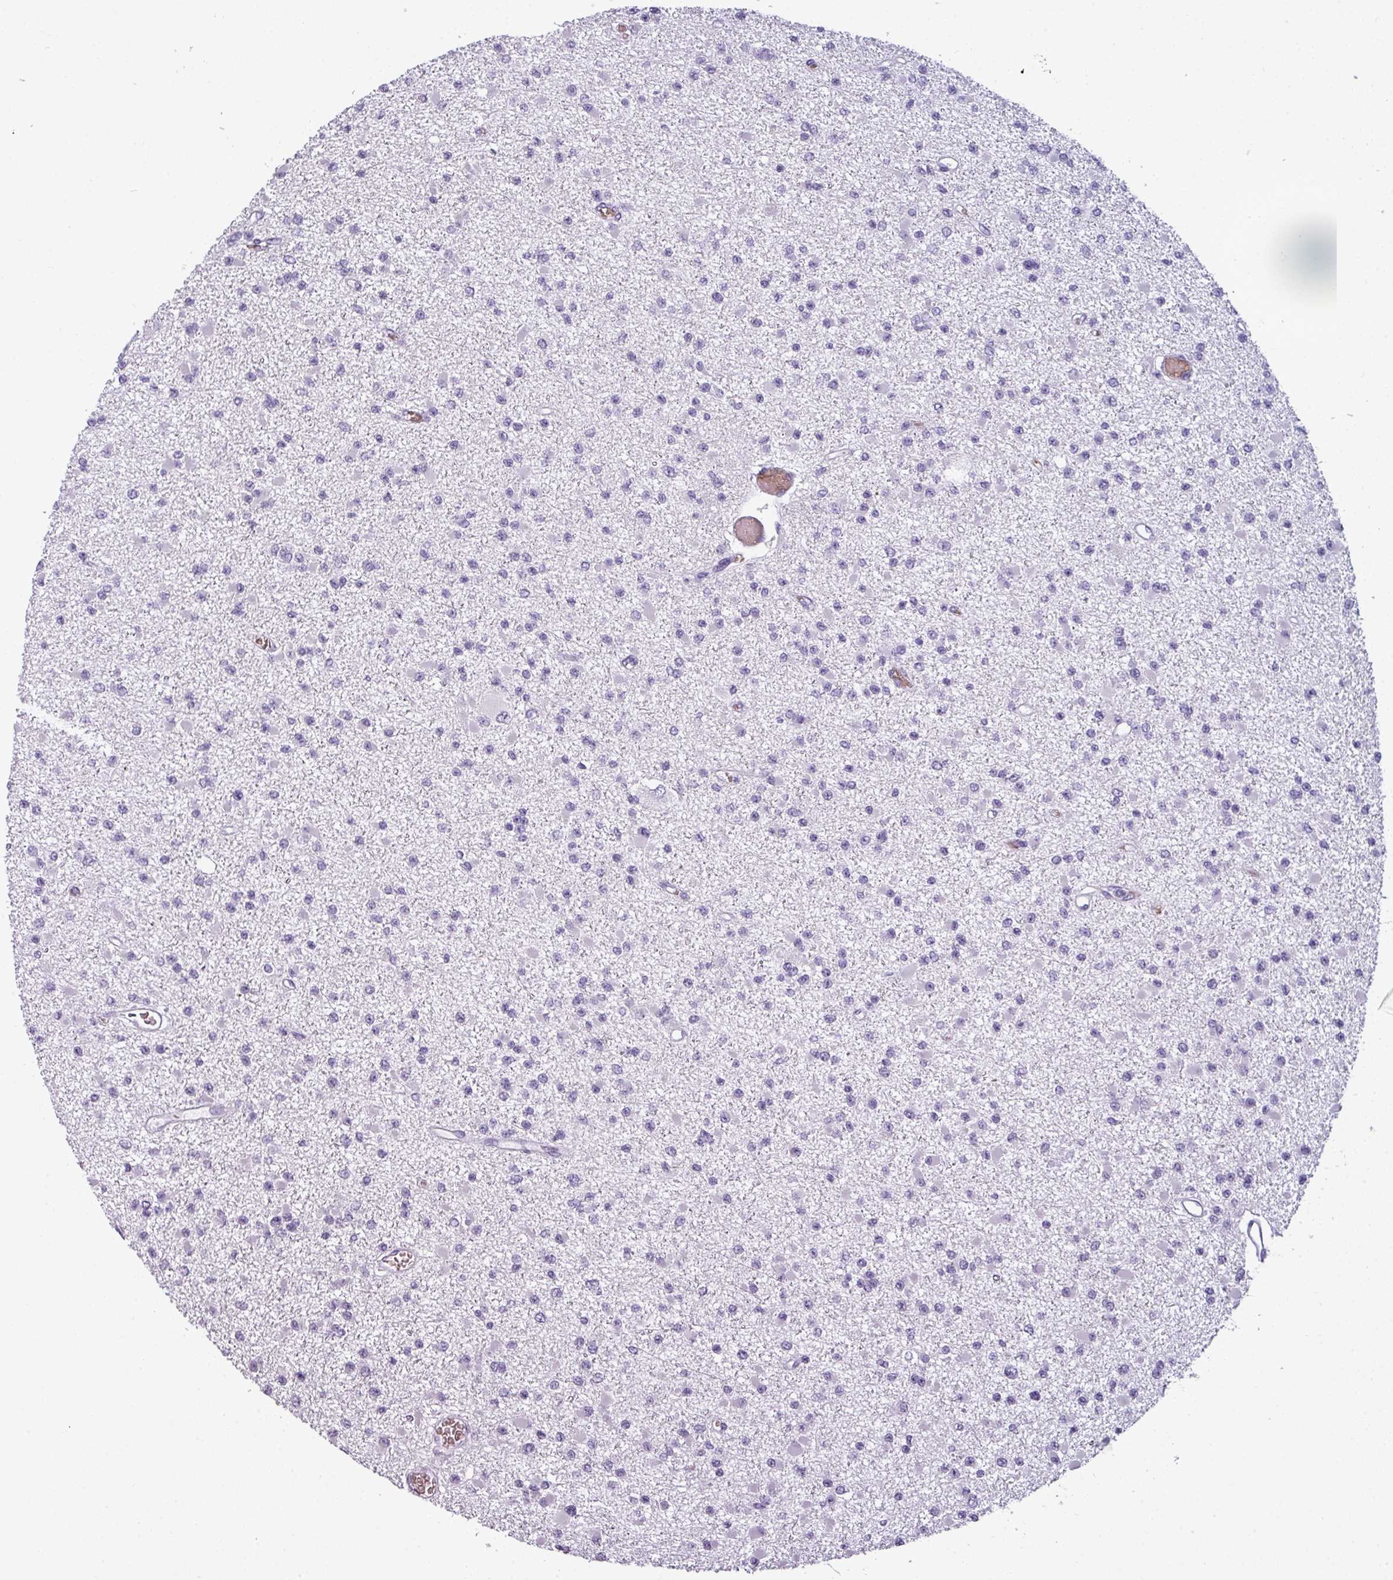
{"staining": {"intensity": "negative", "quantity": "none", "location": "none"}, "tissue": "glioma", "cell_type": "Tumor cells", "image_type": "cancer", "snomed": [{"axis": "morphology", "description": "Glioma, malignant, Low grade"}, {"axis": "topography", "description": "Brain"}], "caption": "This is a photomicrograph of IHC staining of glioma, which shows no expression in tumor cells. (Brightfield microscopy of DAB (3,3'-diaminobenzidine) immunohistochemistry at high magnification).", "gene": "AREL1", "patient": {"sex": "female", "age": 22}}